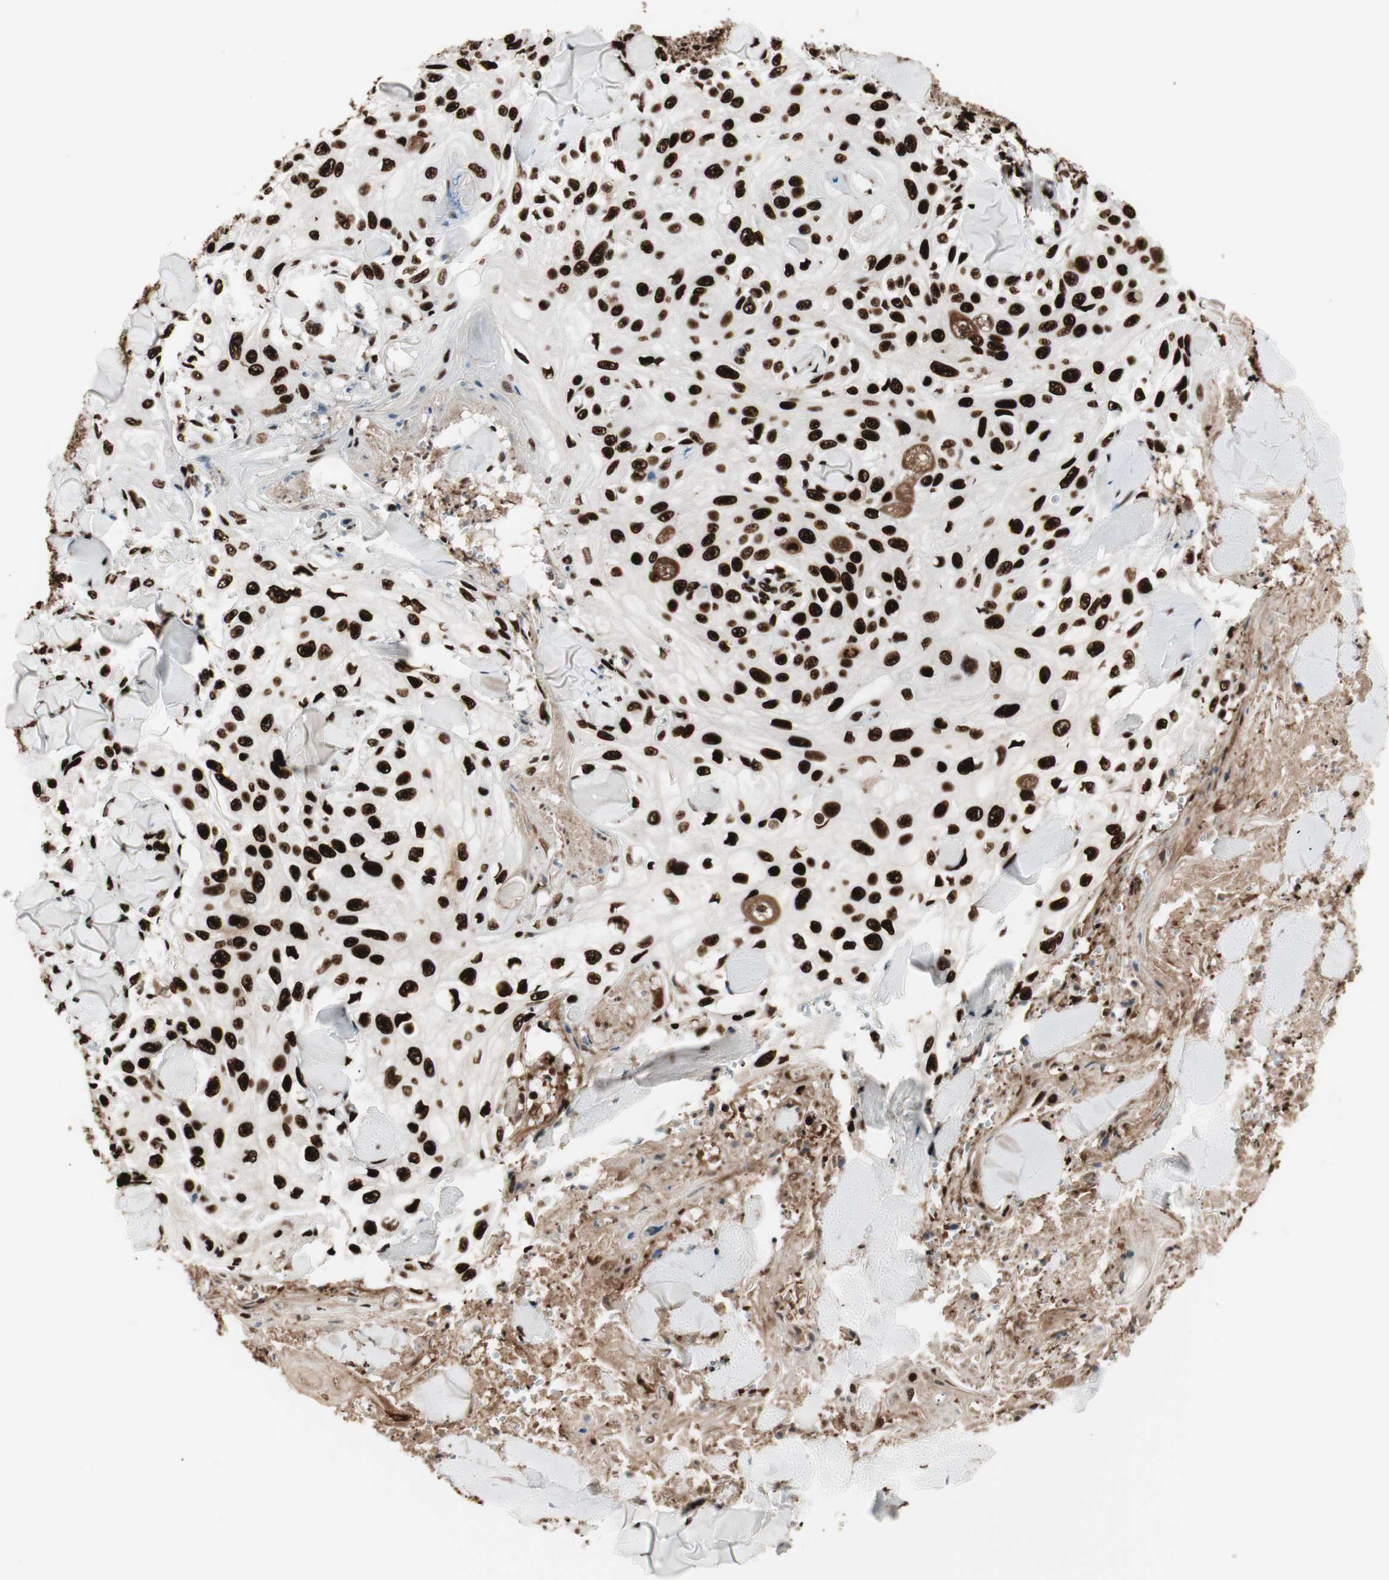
{"staining": {"intensity": "strong", "quantity": ">75%", "location": "nuclear"}, "tissue": "skin cancer", "cell_type": "Tumor cells", "image_type": "cancer", "snomed": [{"axis": "morphology", "description": "Squamous cell carcinoma, NOS"}, {"axis": "topography", "description": "Skin"}], "caption": "Brown immunohistochemical staining in skin cancer (squamous cell carcinoma) displays strong nuclear expression in approximately >75% of tumor cells. (DAB IHC, brown staining for protein, blue staining for nuclei).", "gene": "PSME3", "patient": {"sex": "male", "age": 86}}